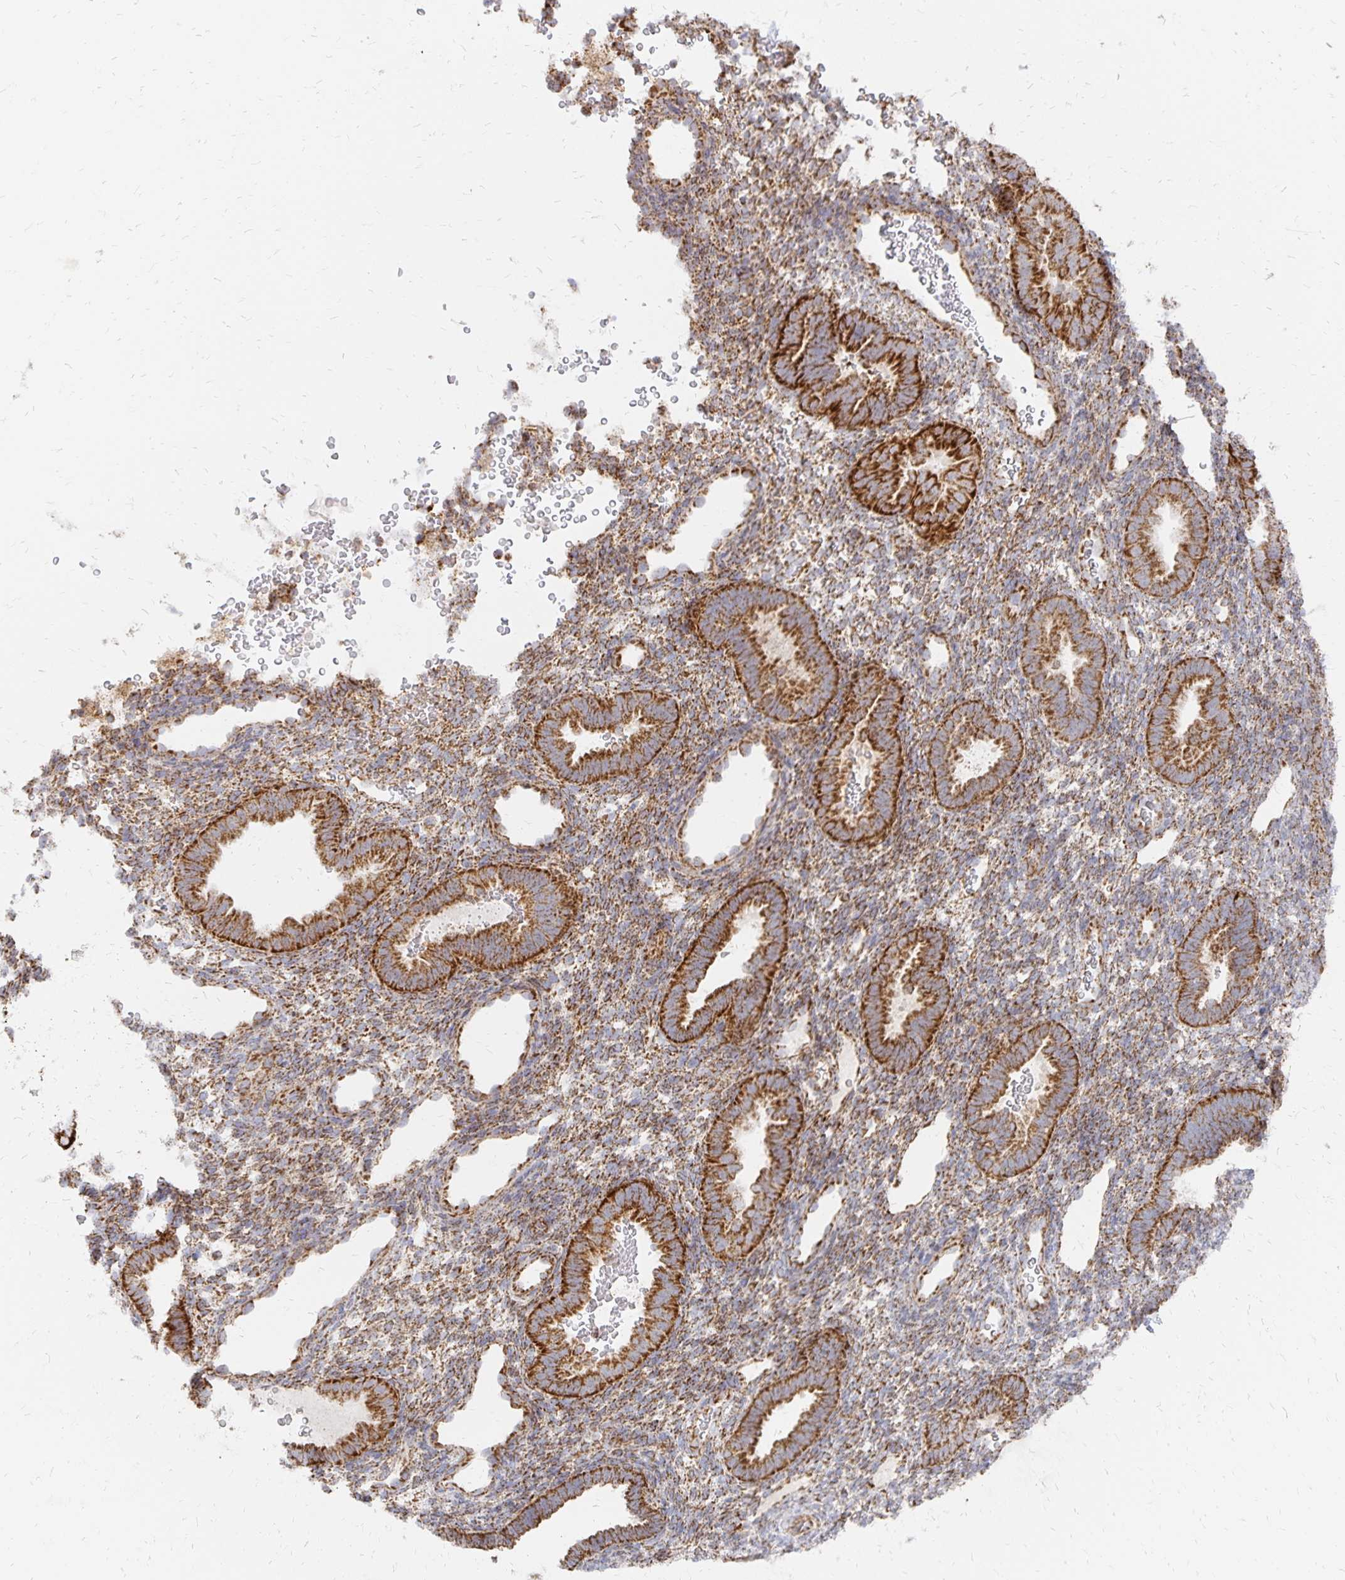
{"staining": {"intensity": "strong", "quantity": "25%-75%", "location": "cytoplasmic/membranous"}, "tissue": "endometrium", "cell_type": "Cells in endometrial stroma", "image_type": "normal", "snomed": [{"axis": "morphology", "description": "Normal tissue, NOS"}, {"axis": "topography", "description": "Endometrium"}], "caption": "The immunohistochemical stain labels strong cytoplasmic/membranous positivity in cells in endometrial stroma of unremarkable endometrium. (DAB = brown stain, brightfield microscopy at high magnification).", "gene": "STOML2", "patient": {"sex": "female", "age": 34}}